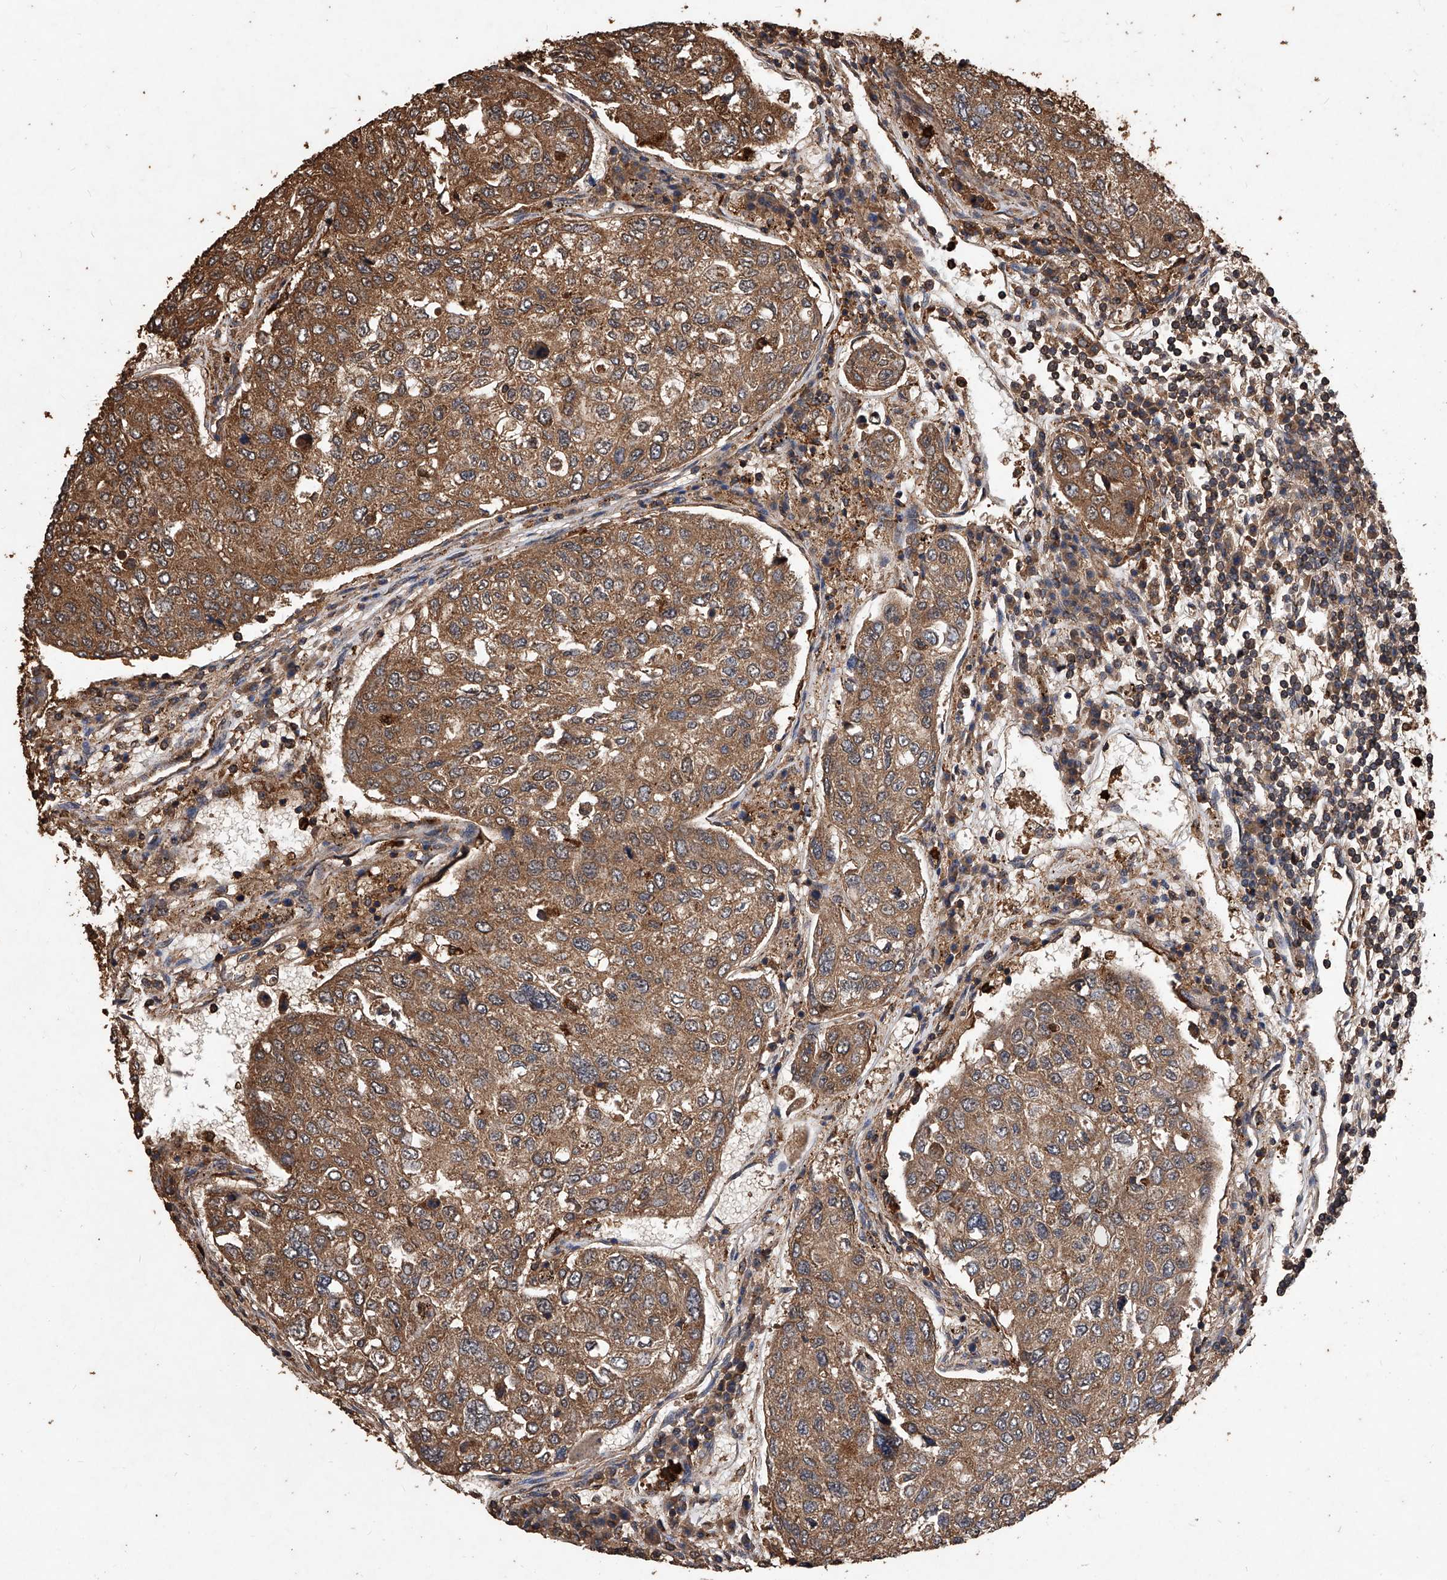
{"staining": {"intensity": "moderate", "quantity": ">75%", "location": "cytoplasmic/membranous"}, "tissue": "urothelial cancer", "cell_type": "Tumor cells", "image_type": "cancer", "snomed": [{"axis": "morphology", "description": "Urothelial carcinoma, High grade"}, {"axis": "topography", "description": "Lymph node"}, {"axis": "topography", "description": "Urinary bladder"}], "caption": "Protein staining of urothelial carcinoma (high-grade) tissue displays moderate cytoplasmic/membranous expression in approximately >75% of tumor cells. Nuclei are stained in blue.", "gene": "UCP2", "patient": {"sex": "male", "age": 51}}